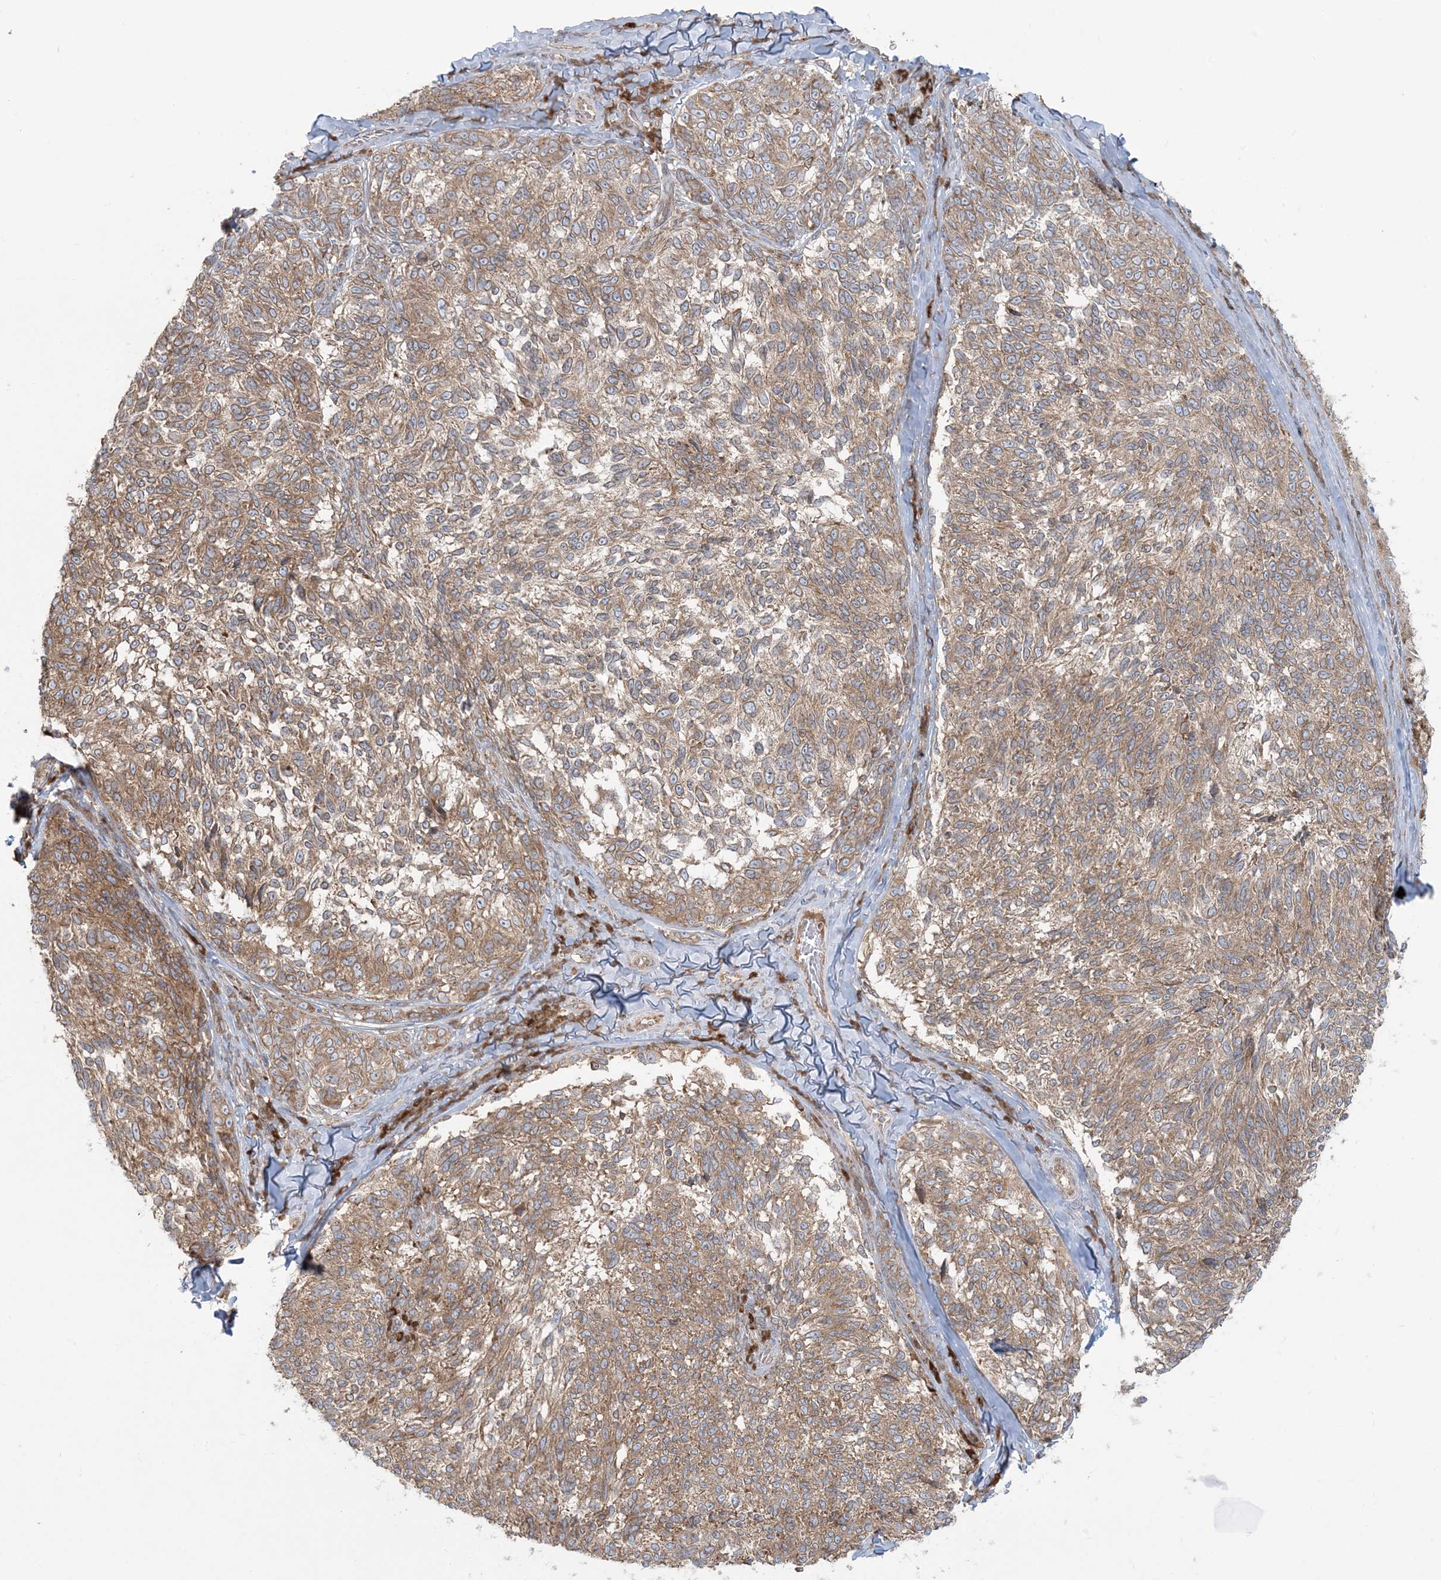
{"staining": {"intensity": "moderate", "quantity": ">75%", "location": "cytoplasmic/membranous"}, "tissue": "melanoma", "cell_type": "Tumor cells", "image_type": "cancer", "snomed": [{"axis": "morphology", "description": "Malignant melanoma, NOS"}, {"axis": "topography", "description": "Skin"}], "caption": "Protein expression analysis of malignant melanoma demonstrates moderate cytoplasmic/membranous positivity in approximately >75% of tumor cells.", "gene": "UBXN4", "patient": {"sex": "female", "age": 73}}